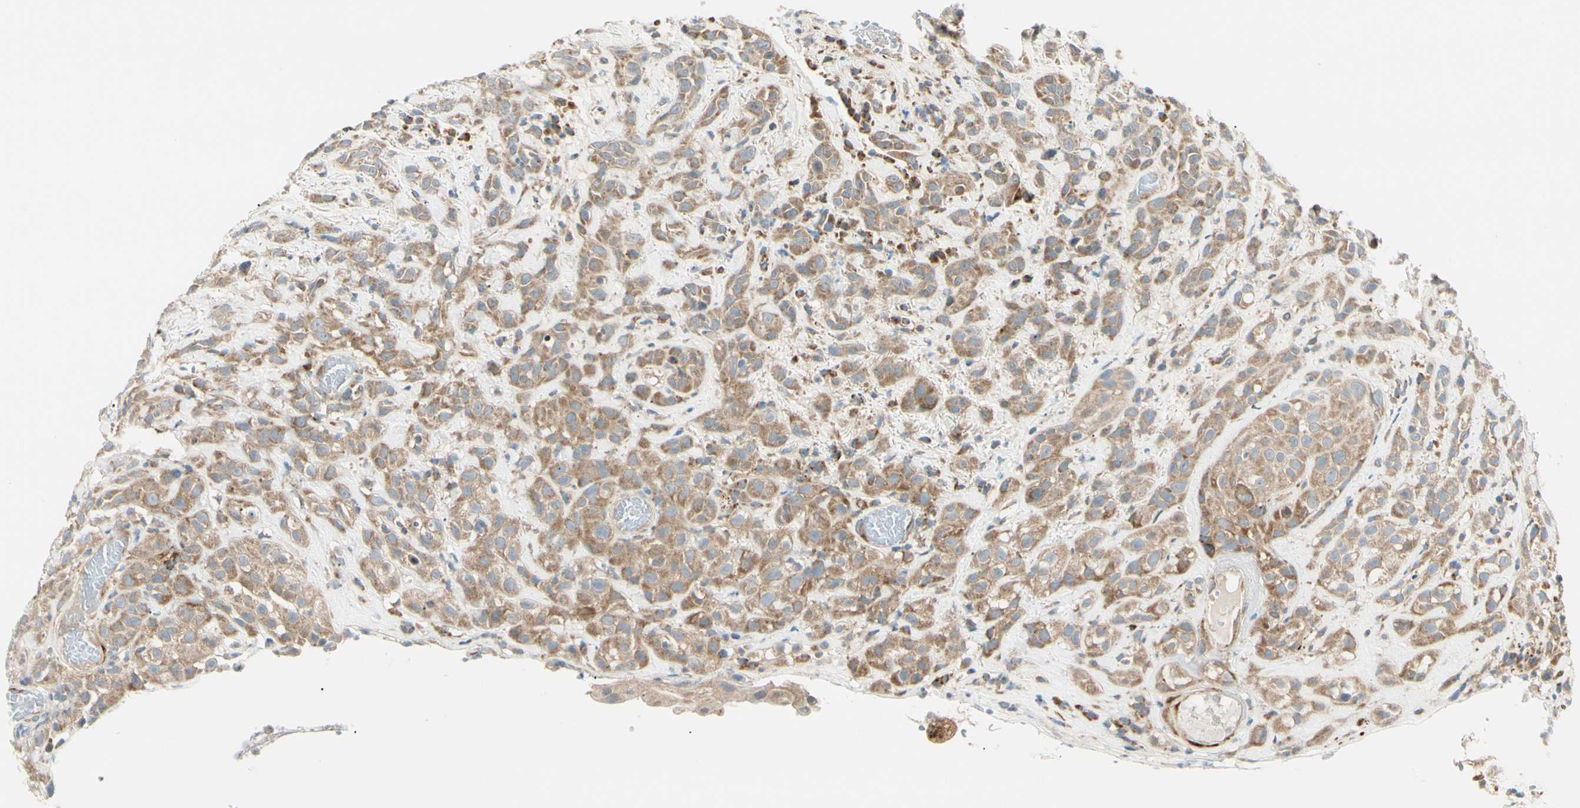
{"staining": {"intensity": "moderate", "quantity": ">75%", "location": "cytoplasmic/membranous"}, "tissue": "head and neck cancer", "cell_type": "Tumor cells", "image_type": "cancer", "snomed": [{"axis": "morphology", "description": "Squamous cell carcinoma, NOS"}, {"axis": "topography", "description": "Head-Neck"}], "caption": "Protein positivity by immunohistochemistry reveals moderate cytoplasmic/membranous expression in about >75% of tumor cells in head and neck squamous cell carcinoma.", "gene": "TBC1D10A", "patient": {"sex": "male", "age": 62}}